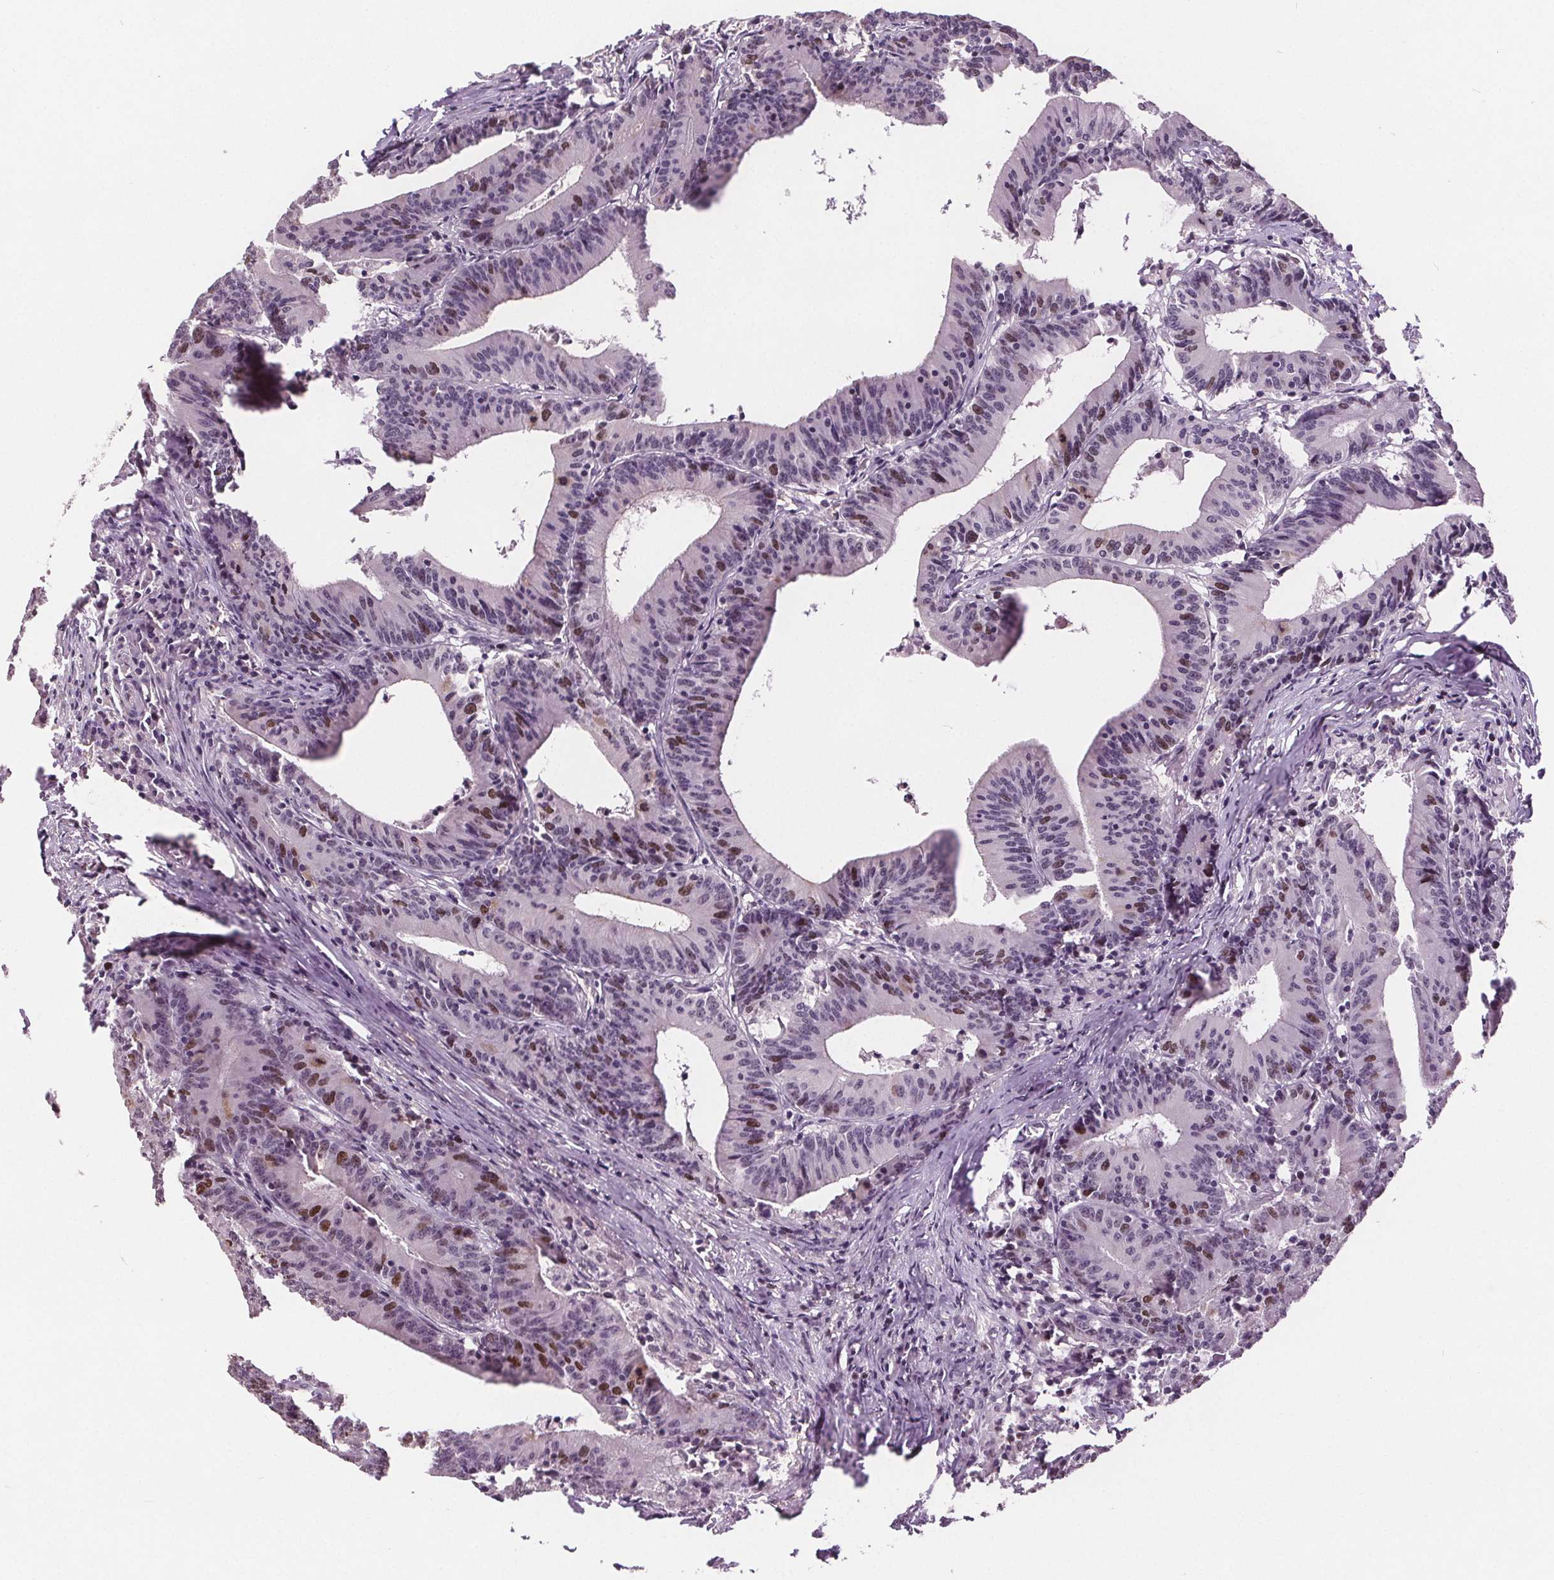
{"staining": {"intensity": "moderate", "quantity": "<25%", "location": "nuclear"}, "tissue": "colorectal cancer", "cell_type": "Tumor cells", "image_type": "cancer", "snomed": [{"axis": "morphology", "description": "Adenocarcinoma, NOS"}, {"axis": "topography", "description": "Colon"}], "caption": "This histopathology image shows colorectal cancer stained with IHC to label a protein in brown. The nuclear of tumor cells show moderate positivity for the protein. Nuclei are counter-stained blue.", "gene": "CENPF", "patient": {"sex": "female", "age": 78}}